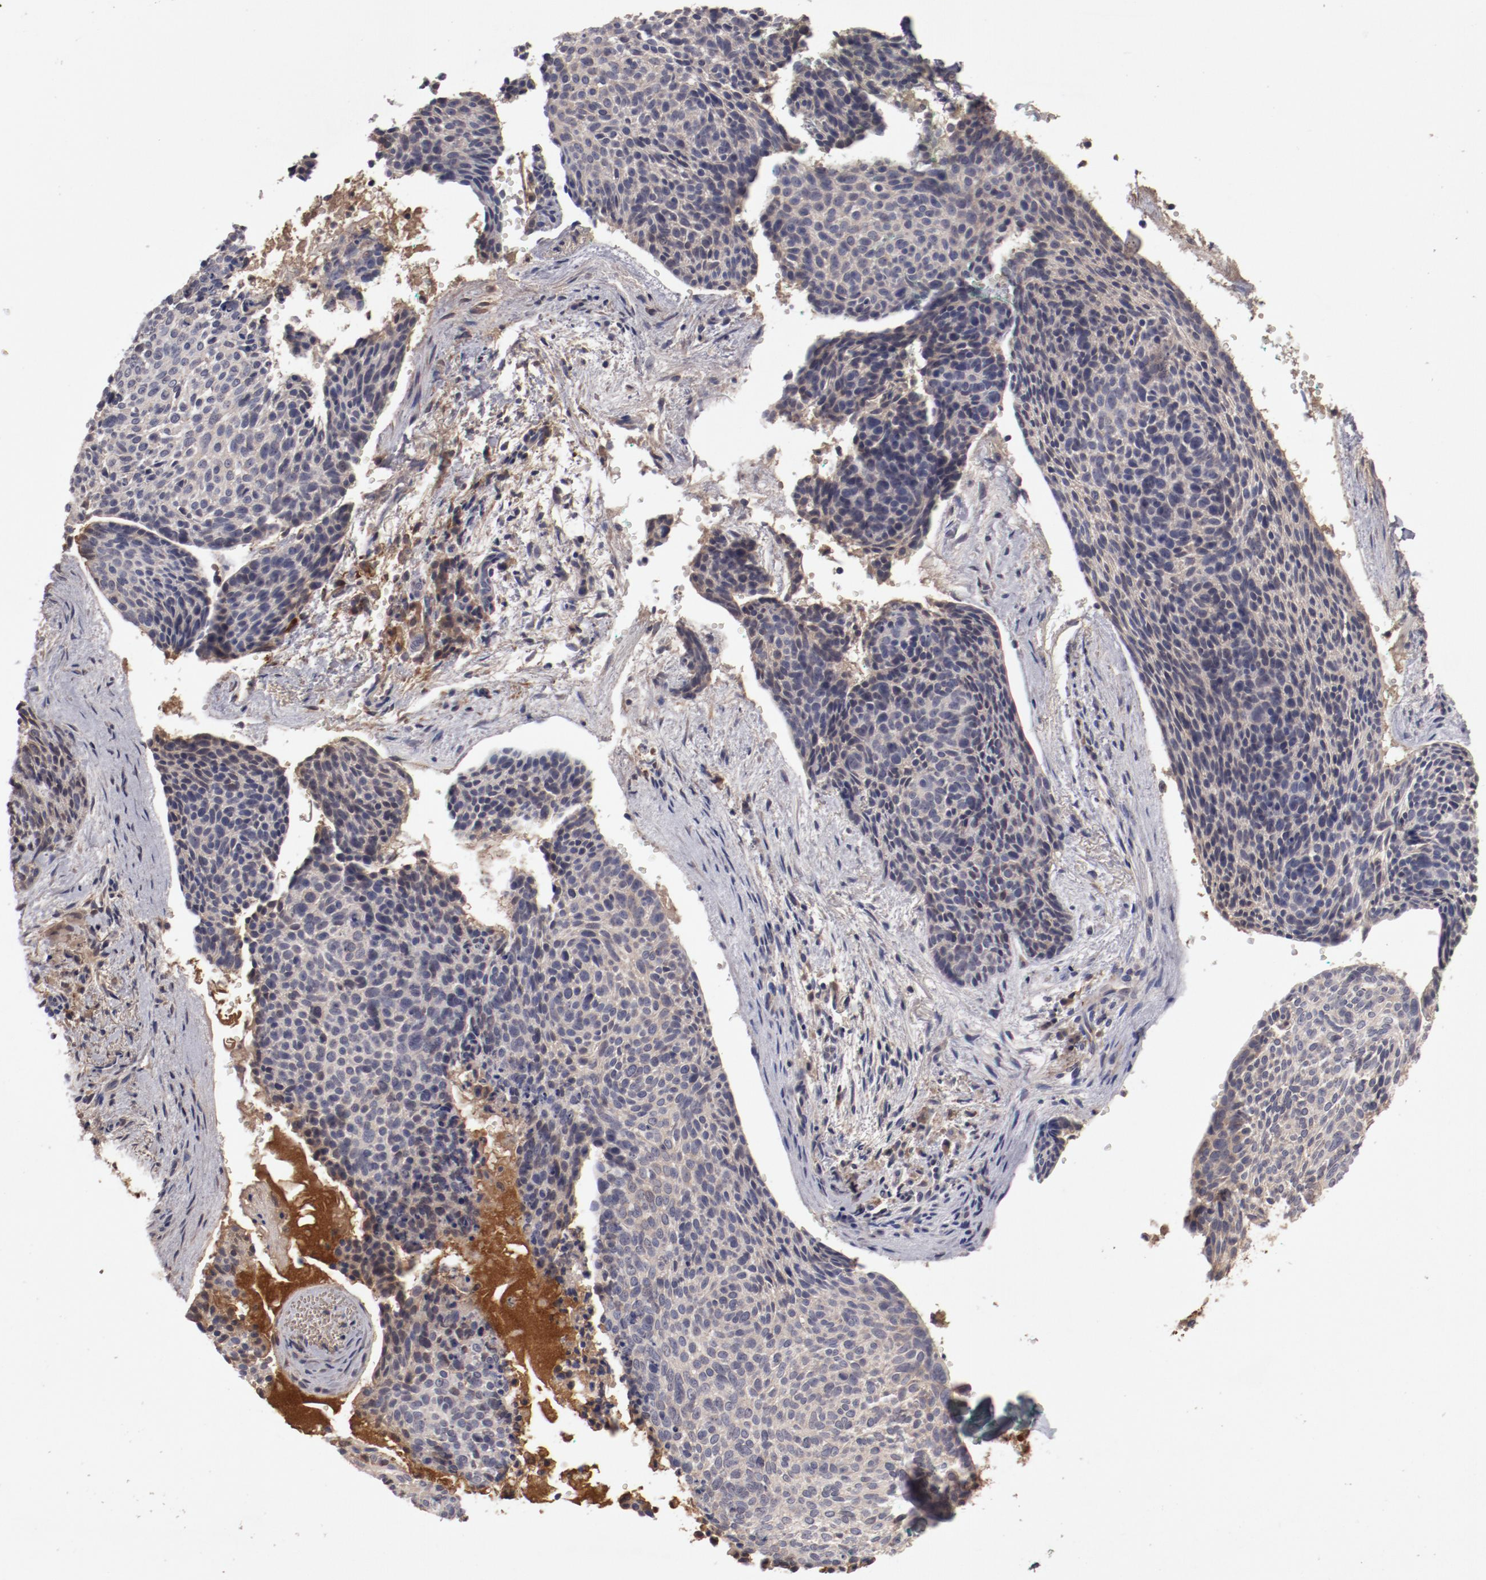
{"staining": {"intensity": "weak", "quantity": "<25%", "location": "cytoplasmic/membranous"}, "tissue": "skin cancer", "cell_type": "Tumor cells", "image_type": "cancer", "snomed": [{"axis": "morphology", "description": "Normal tissue, NOS"}, {"axis": "morphology", "description": "Basal cell carcinoma"}, {"axis": "topography", "description": "Skin"}], "caption": "The image reveals no significant expression in tumor cells of skin cancer (basal cell carcinoma).", "gene": "CP", "patient": {"sex": "female", "age": 57}}